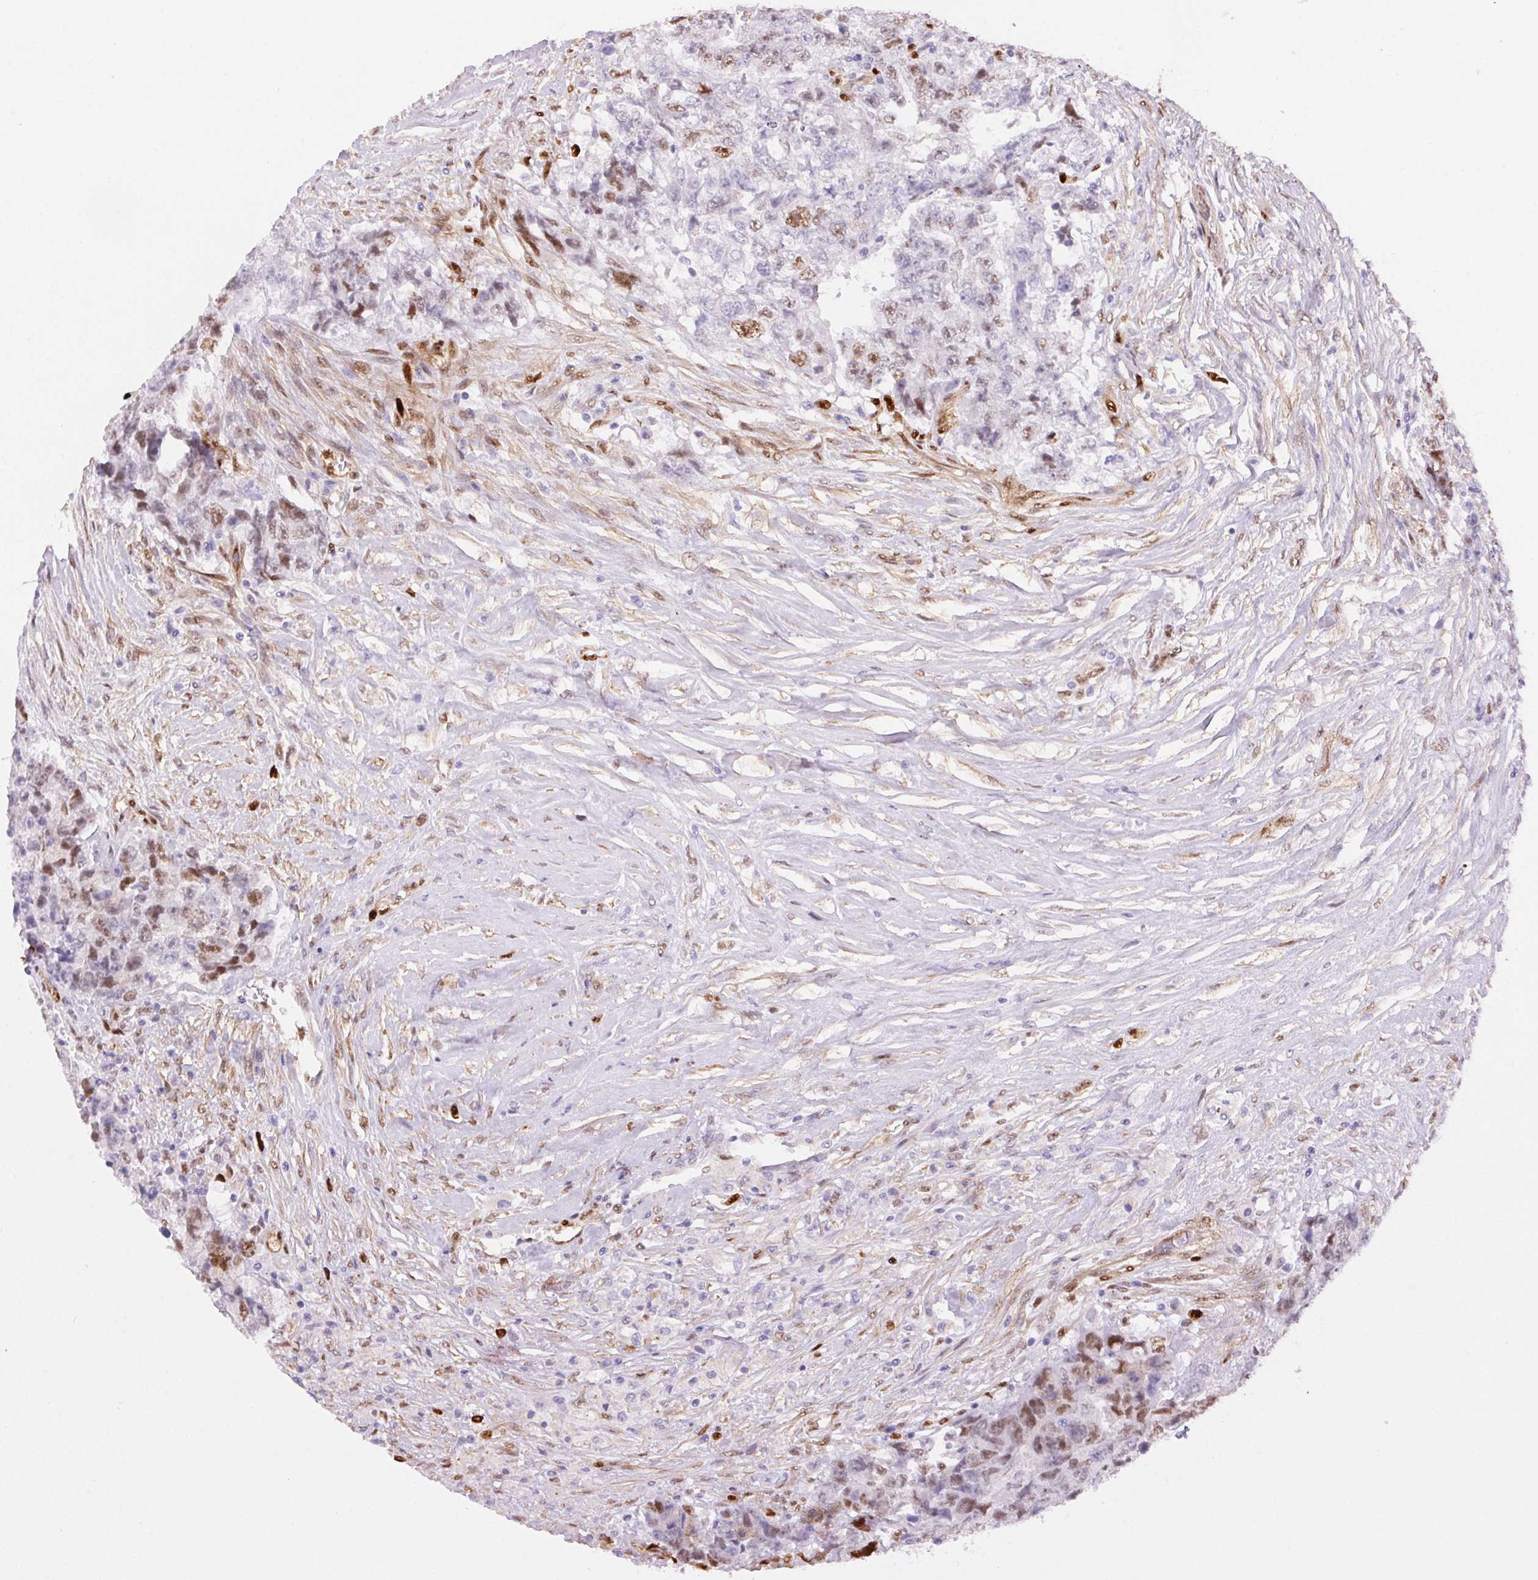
{"staining": {"intensity": "moderate", "quantity": "<25%", "location": "nuclear"}, "tissue": "testis cancer", "cell_type": "Tumor cells", "image_type": "cancer", "snomed": [{"axis": "morphology", "description": "Carcinoma, Embryonal, NOS"}, {"axis": "topography", "description": "Testis"}], "caption": "Immunohistochemistry (DAB) staining of embryonal carcinoma (testis) displays moderate nuclear protein positivity in about <25% of tumor cells.", "gene": "SMTN", "patient": {"sex": "male", "age": 24}}